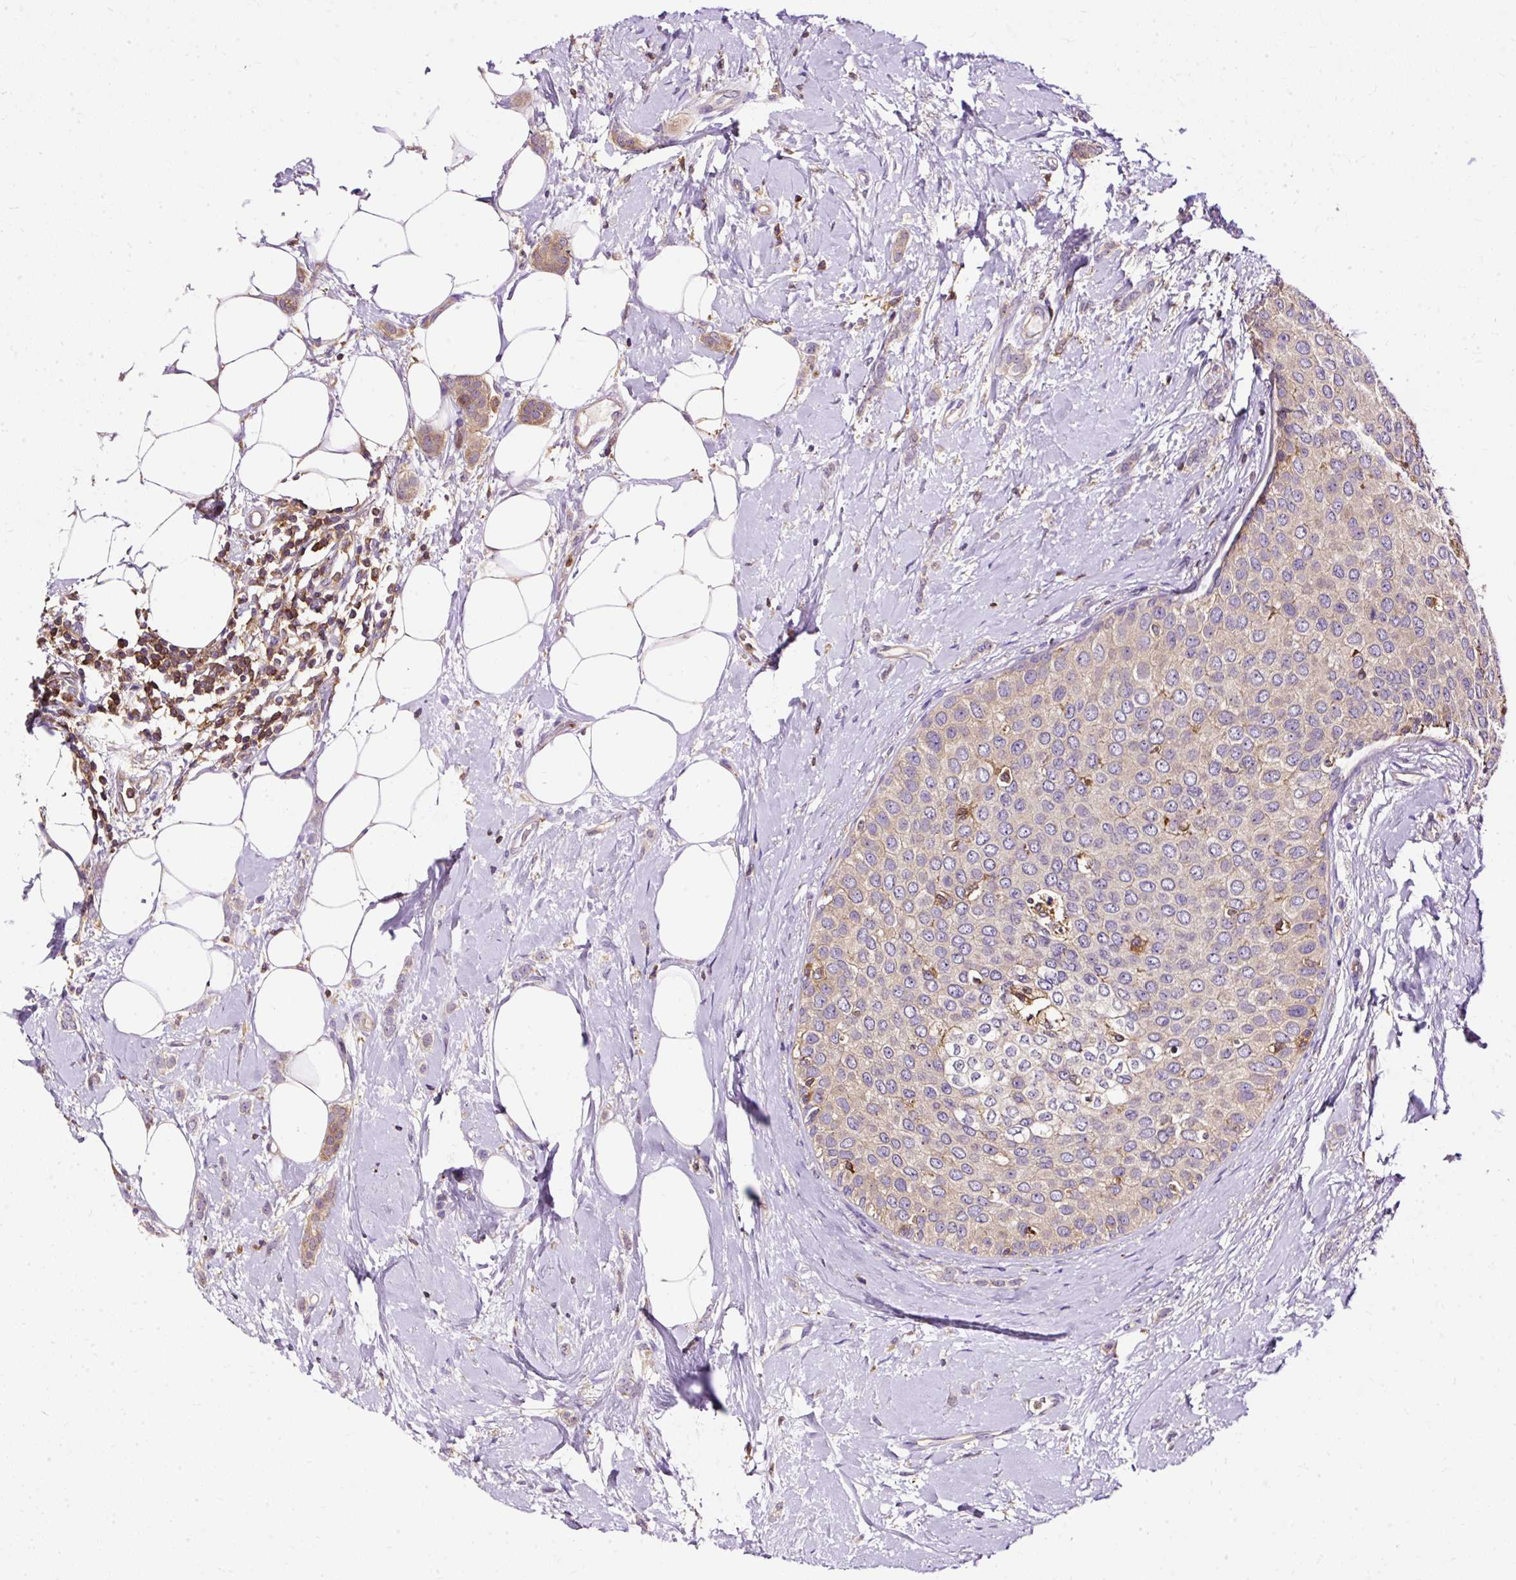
{"staining": {"intensity": "weak", "quantity": "25%-75%", "location": "cytoplasmic/membranous"}, "tissue": "breast cancer", "cell_type": "Tumor cells", "image_type": "cancer", "snomed": [{"axis": "morphology", "description": "Duct carcinoma"}, {"axis": "topography", "description": "Breast"}], "caption": "IHC (DAB (3,3'-diaminobenzidine)) staining of human breast intraductal carcinoma shows weak cytoplasmic/membranous protein expression in approximately 25%-75% of tumor cells.", "gene": "TWF2", "patient": {"sex": "female", "age": 72}}